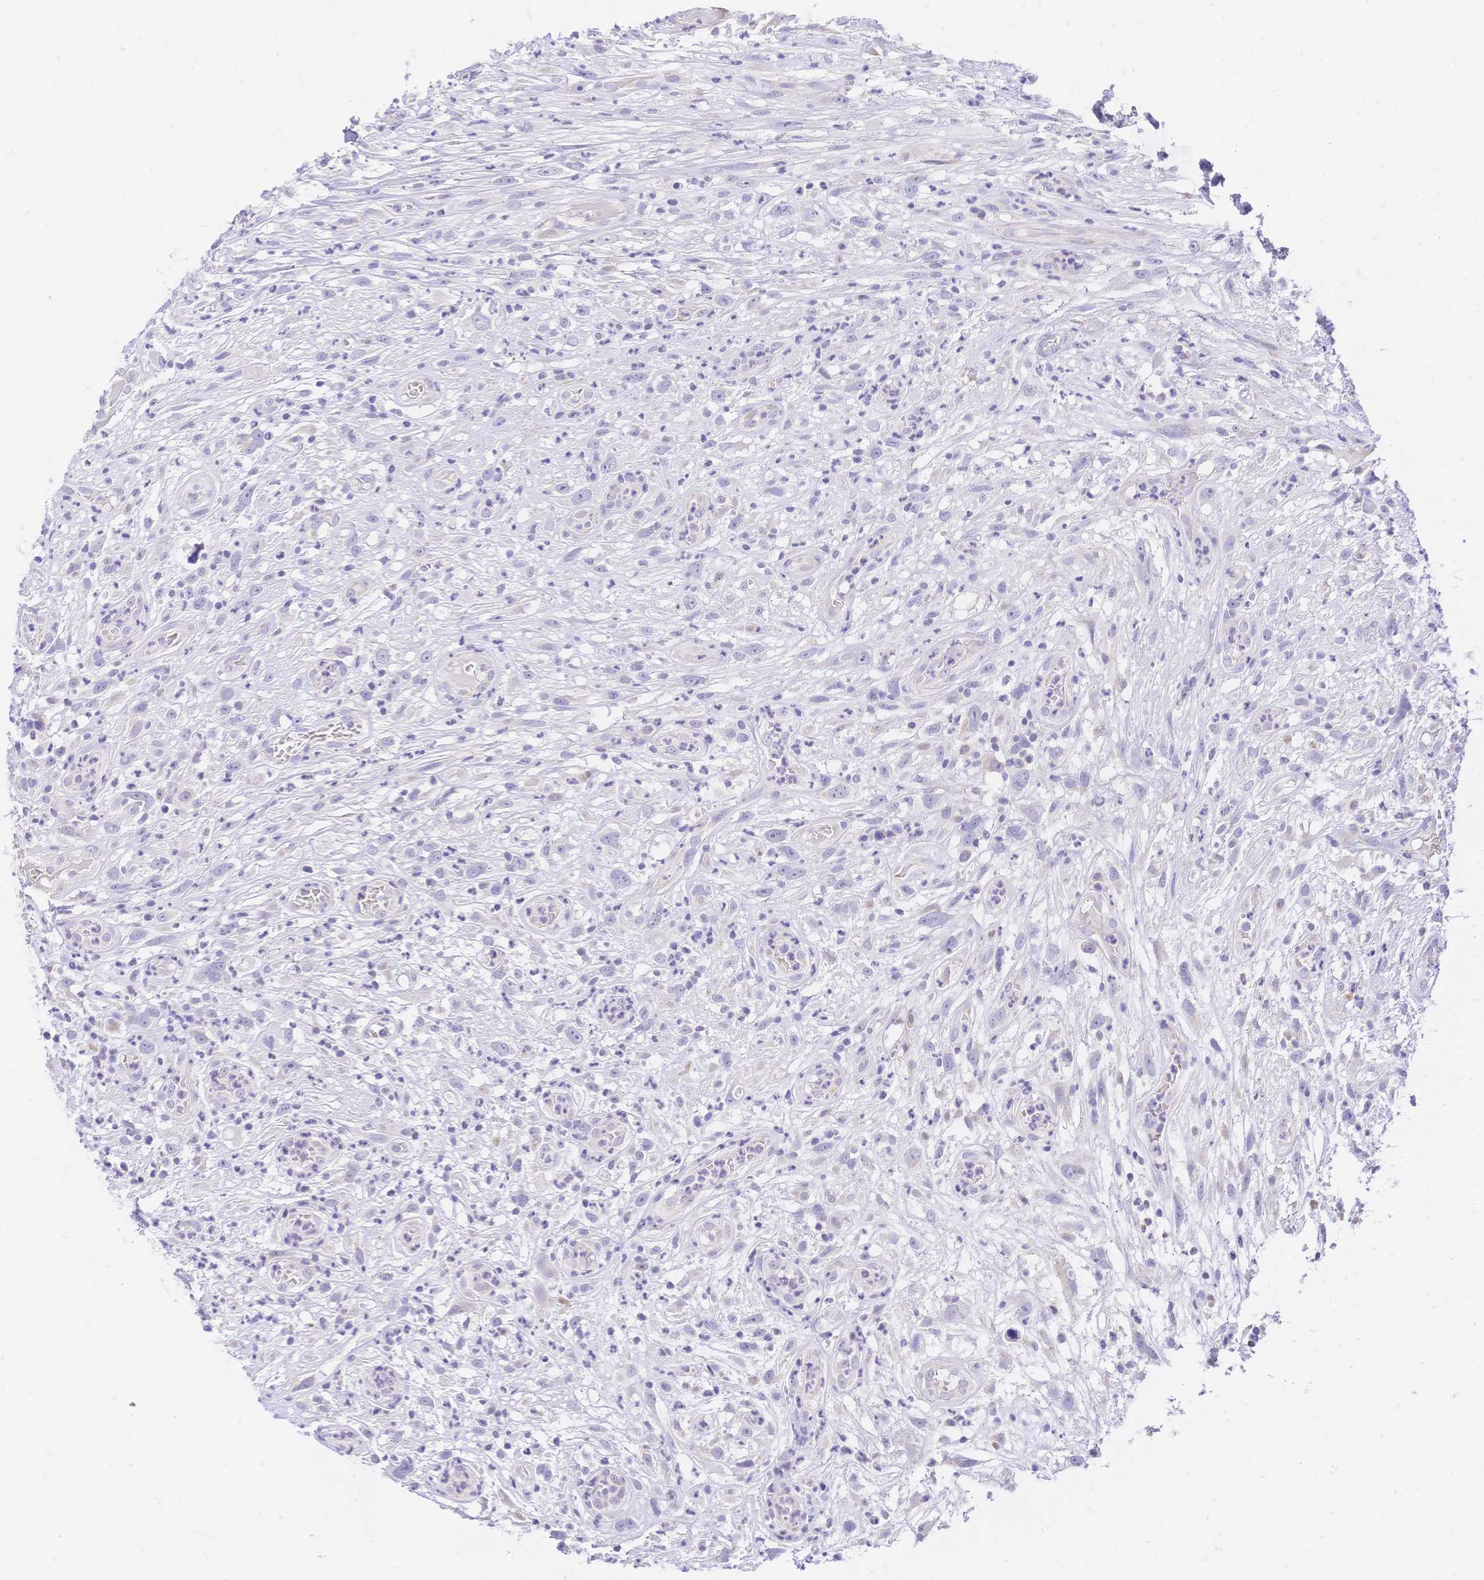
{"staining": {"intensity": "negative", "quantity": "none", "location": "none"}, "tissue": "head and neck cancer", "cell_type": "Tumor cells", "image_type": "cancer", "snomed": [{"axis": "morphology", "description": "Squamous cell carcinoma, NOS"}, {"axis": "topography", "description": "Head-Neck"}], "caption": "DAB (3,3'-diaminobenzidine) immunohistochemical staining of head and neck cancer shows no significant expression in tumor cells.", "gene": "CLEC18B", "patient": {"sex": "male", "age": 65}}